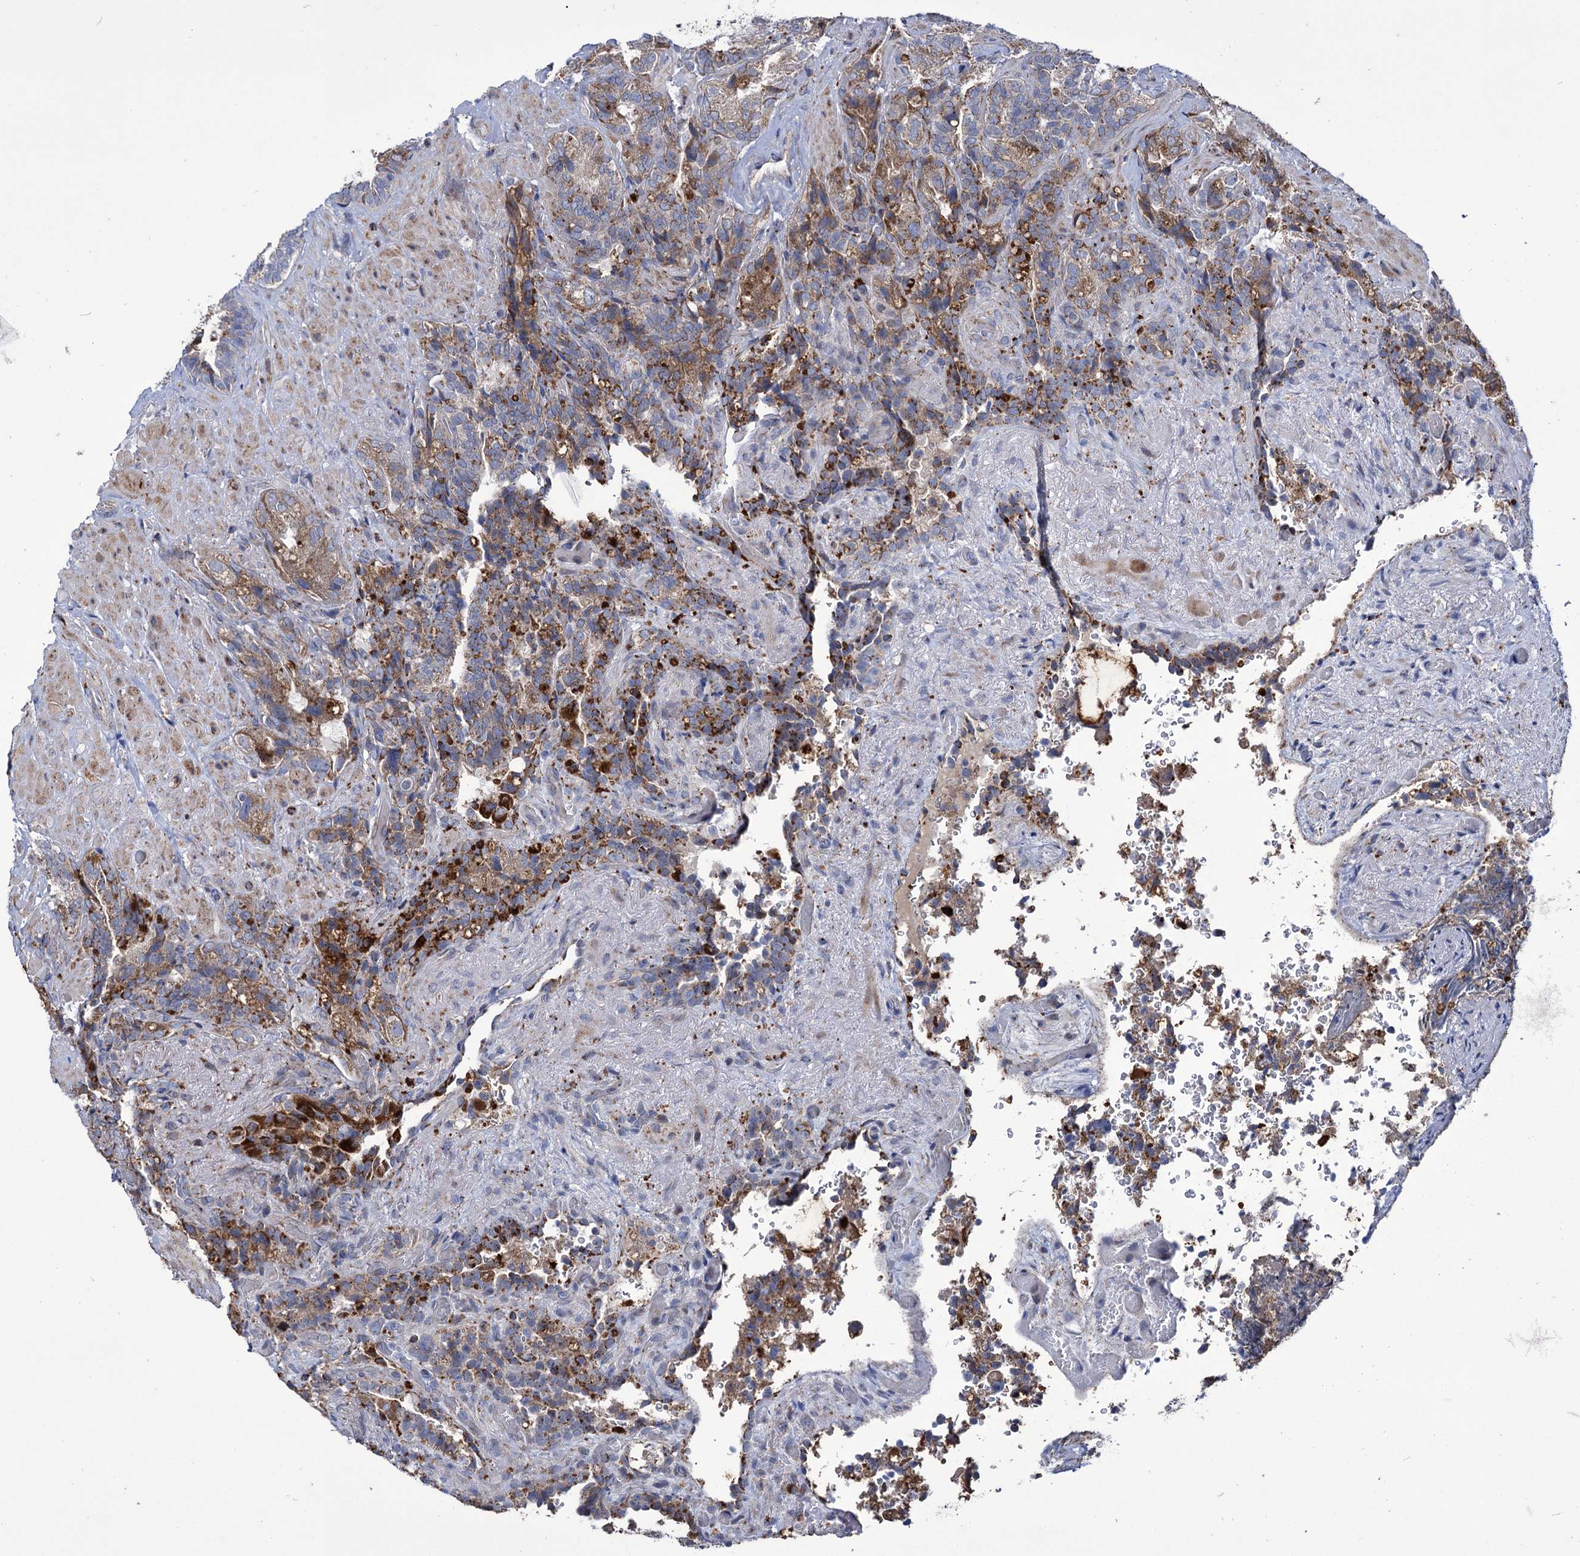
{"staining": {"intensity": "moderate", "quantity": ">75%", "location": "cytoplasmic/membranous"}, "tissue": "seminal vesicle", "cell_type": "Glandular cells", "image_type": "normal", "snomed": [{"axis": "morphology", "description": "Normal tissue, NOS"}, {"axis": "topography", "description": "Prostate and seminal vesicle, NOS"}, {"axis": "topography", "description": "Prostate"}, {"axis": "topography", "description": "Seminal veicle"}], "caption": "About >75% of glandular cells in benign seminal vesicle reveal moderate cytoplasmic/membranous protein expression as visualized by brown immunohistochemical staining.", "gene": "TUBGCP5", "patient": {"sex": "male", "age": 67}}